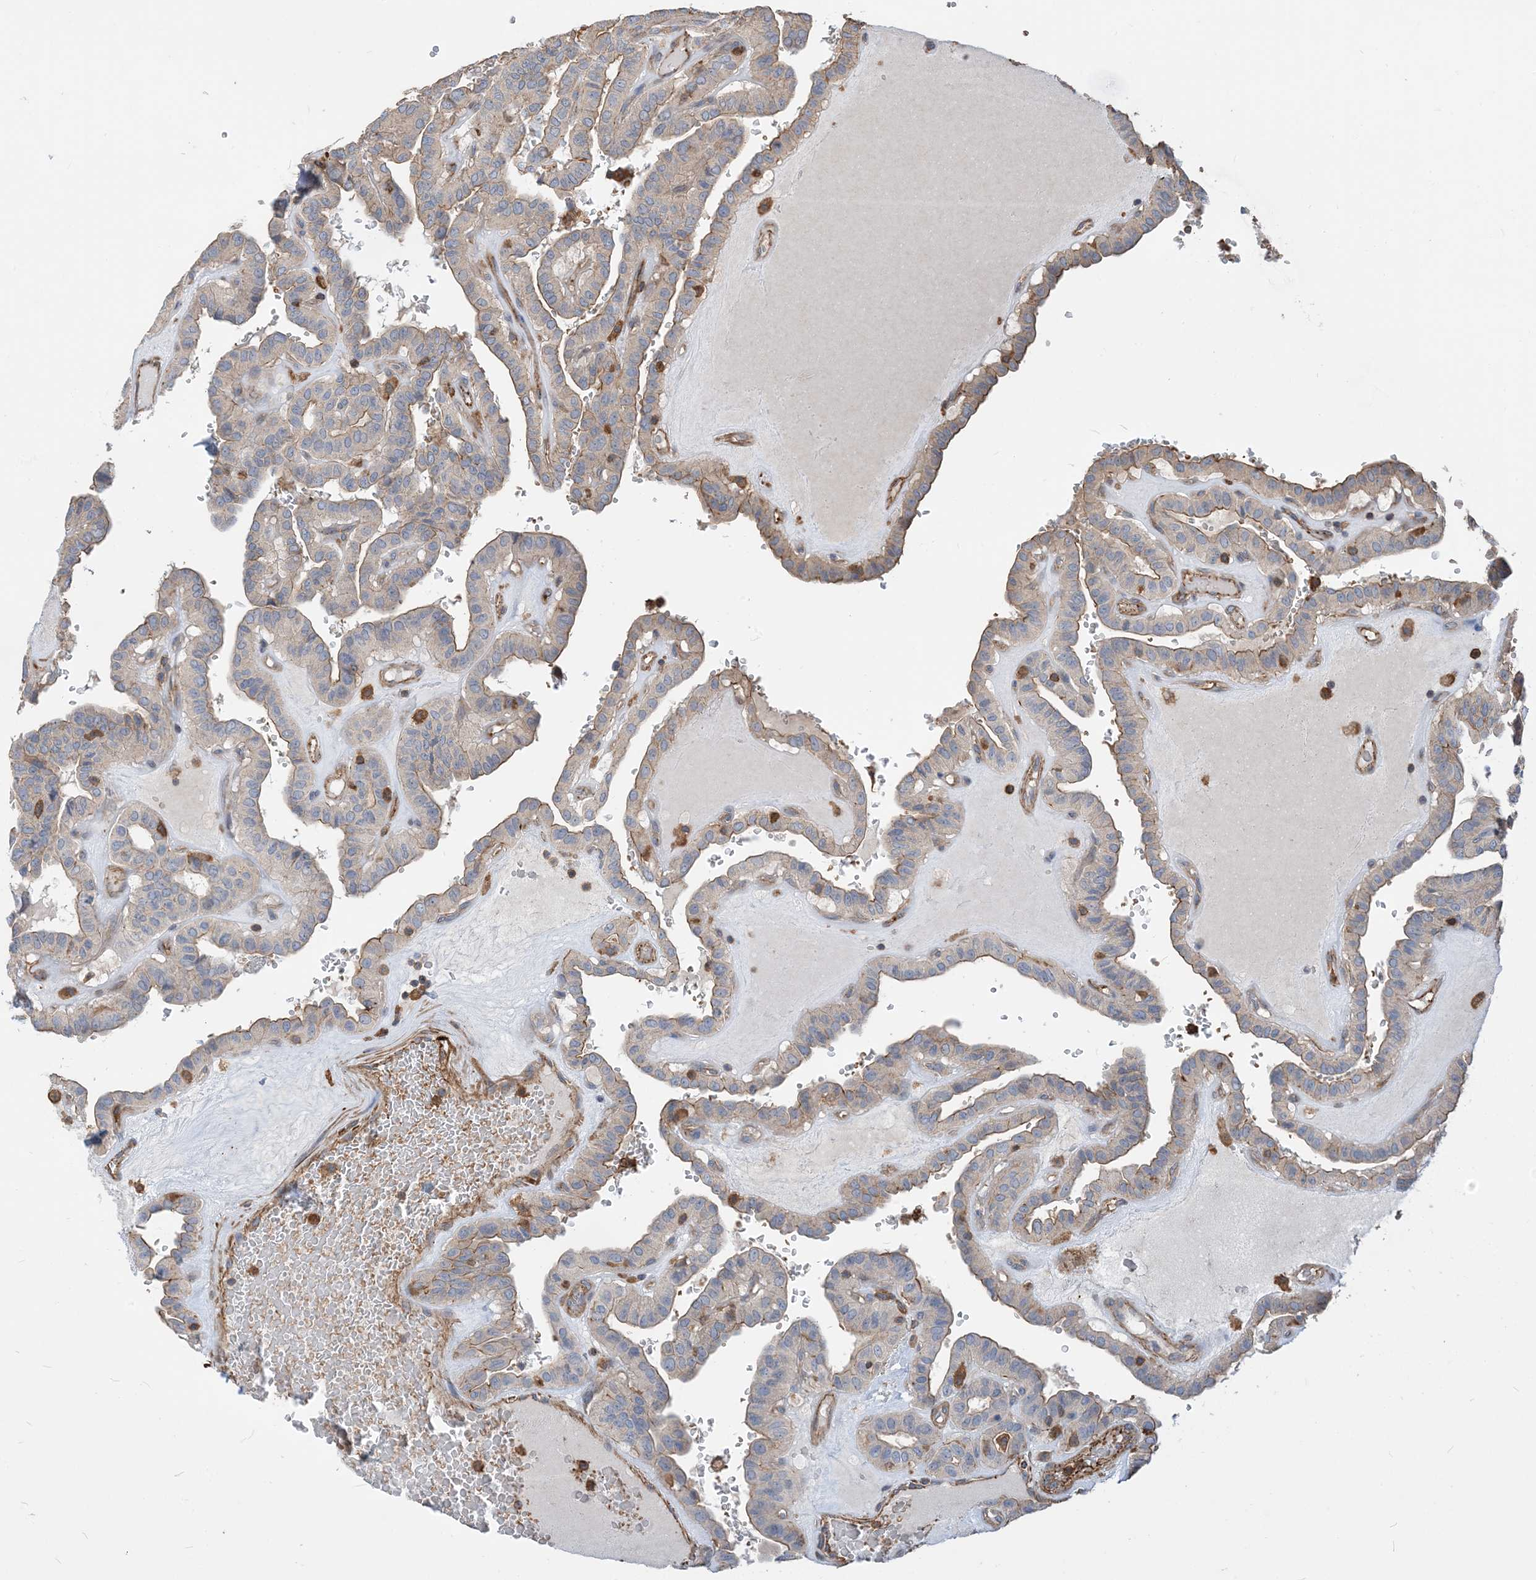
{"staining": {"intensity": "weak", "quantity": "<25%", "location": "cytoplasmic/membranous"}, "tissue": "thyroid cancer", "cell_type": "Tumor cells", "image_type": "cancer", "snomed": [{"axis": "morphology", "description": "Papillary adenocarcinoma, NOS"}, {"axis": "topography", "description": "Thyroid gland"}], "caption": "IHC image of neoplastic tissue: papillary adenocarcinoma (thyroid) stained with DAB demonstrates no significant protein expression in tumor cells.", "gene": "PARVG", "patient": {"sex": "male", "age": 77}}